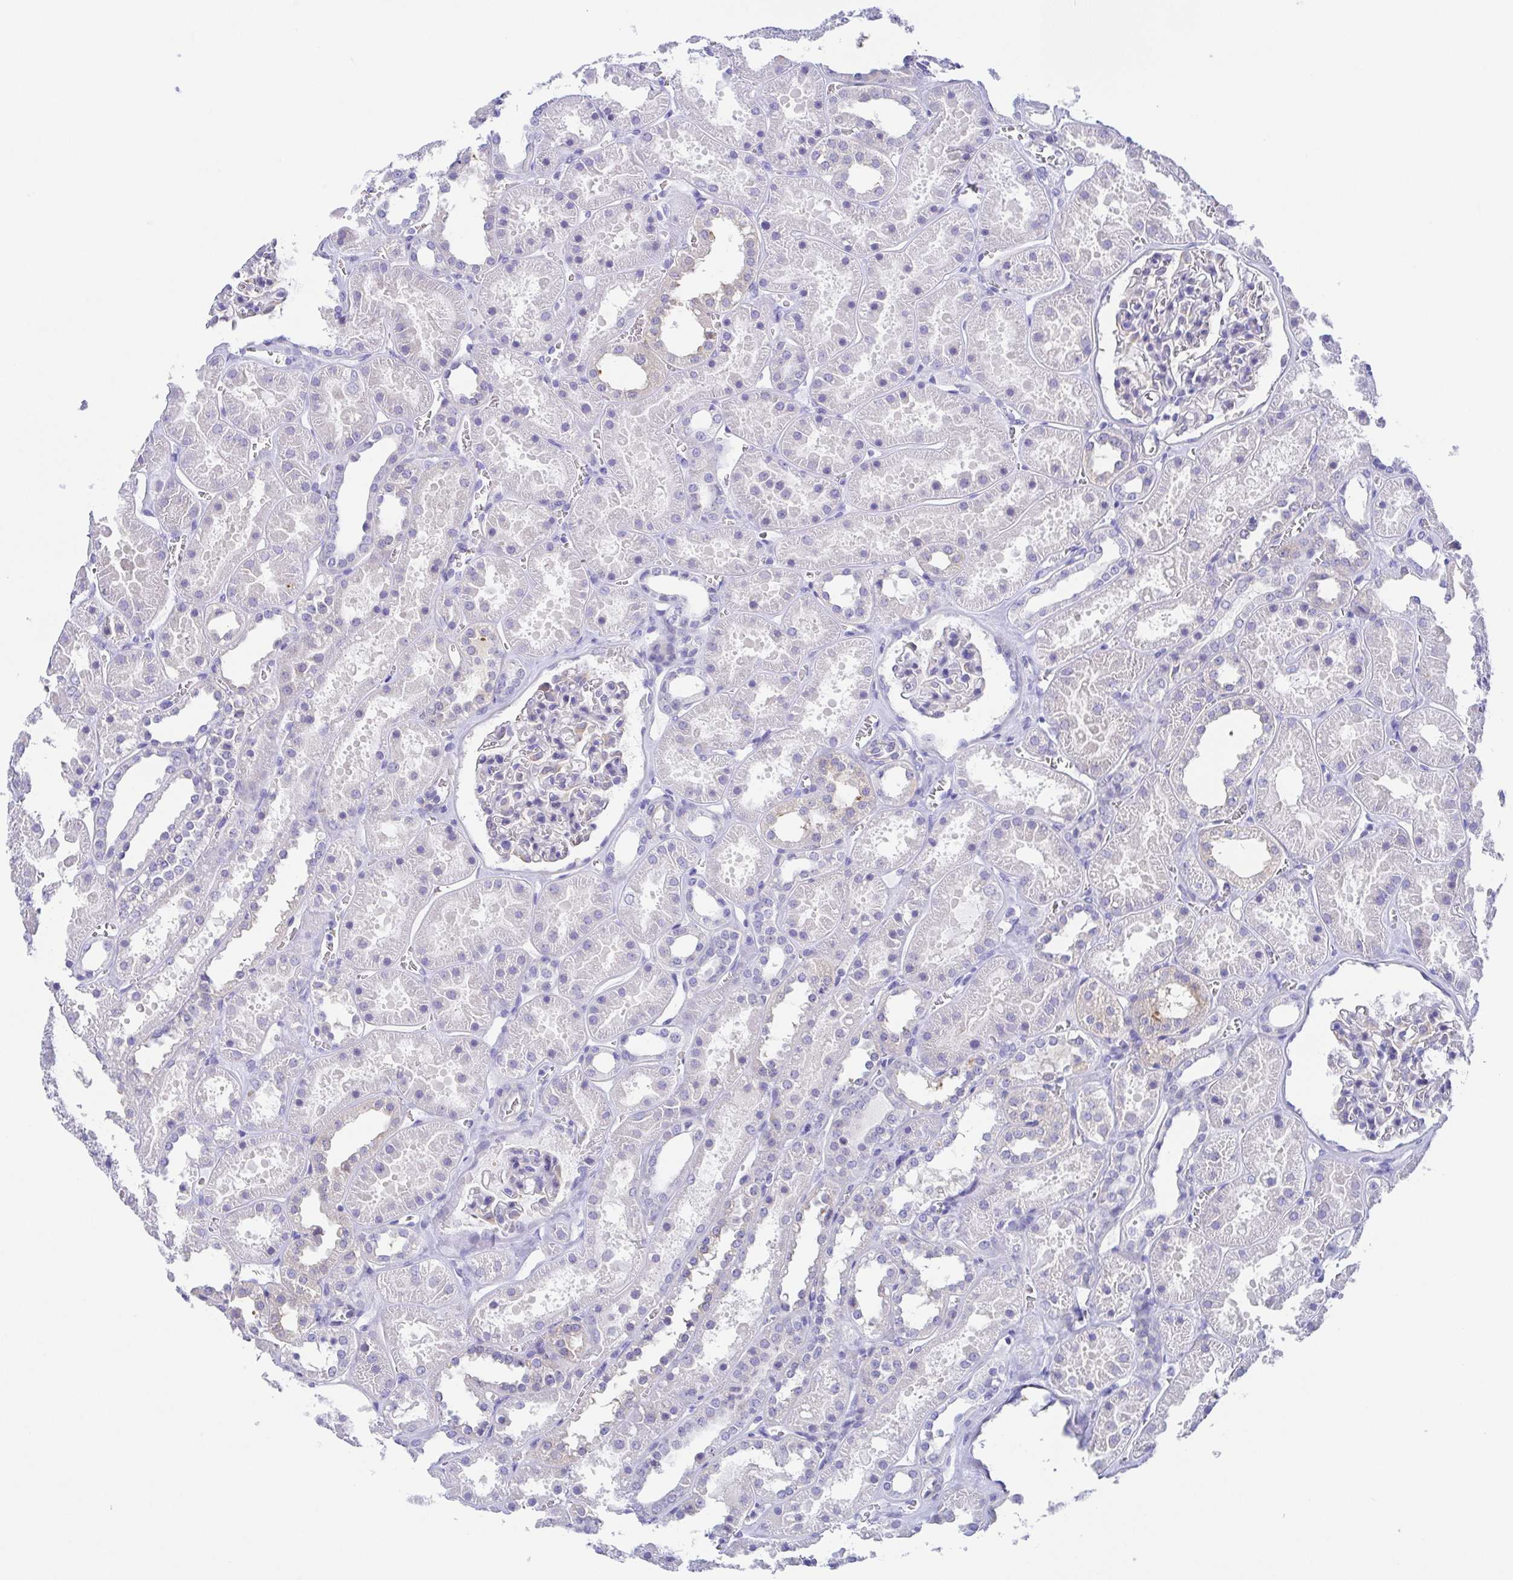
{"staining": {"intensity": "negative", "quantity": "none", "location": "none"}, "tissue": "kidney", "cell_type": "Cells in glomeruli", "image_type": "normal", "snomed": [{"axis": "morphology", "description": "Normal tissue, NOS"}, {"axis": "topography", "description": "Kidney"}], "caption": "High magnification brightfield microscopy of benign kidney stained with DAB (brown) and counterstained with hematoxylin (blue): cells in glomeruli show no significant staining. (Stains: DAB immunohistochemistry with hematoxylin counter stain, Microscopy: brightfield microscopy at high magnification).", "gene": "MUCL3", "patient": {"sex": "female", "age": 41}}